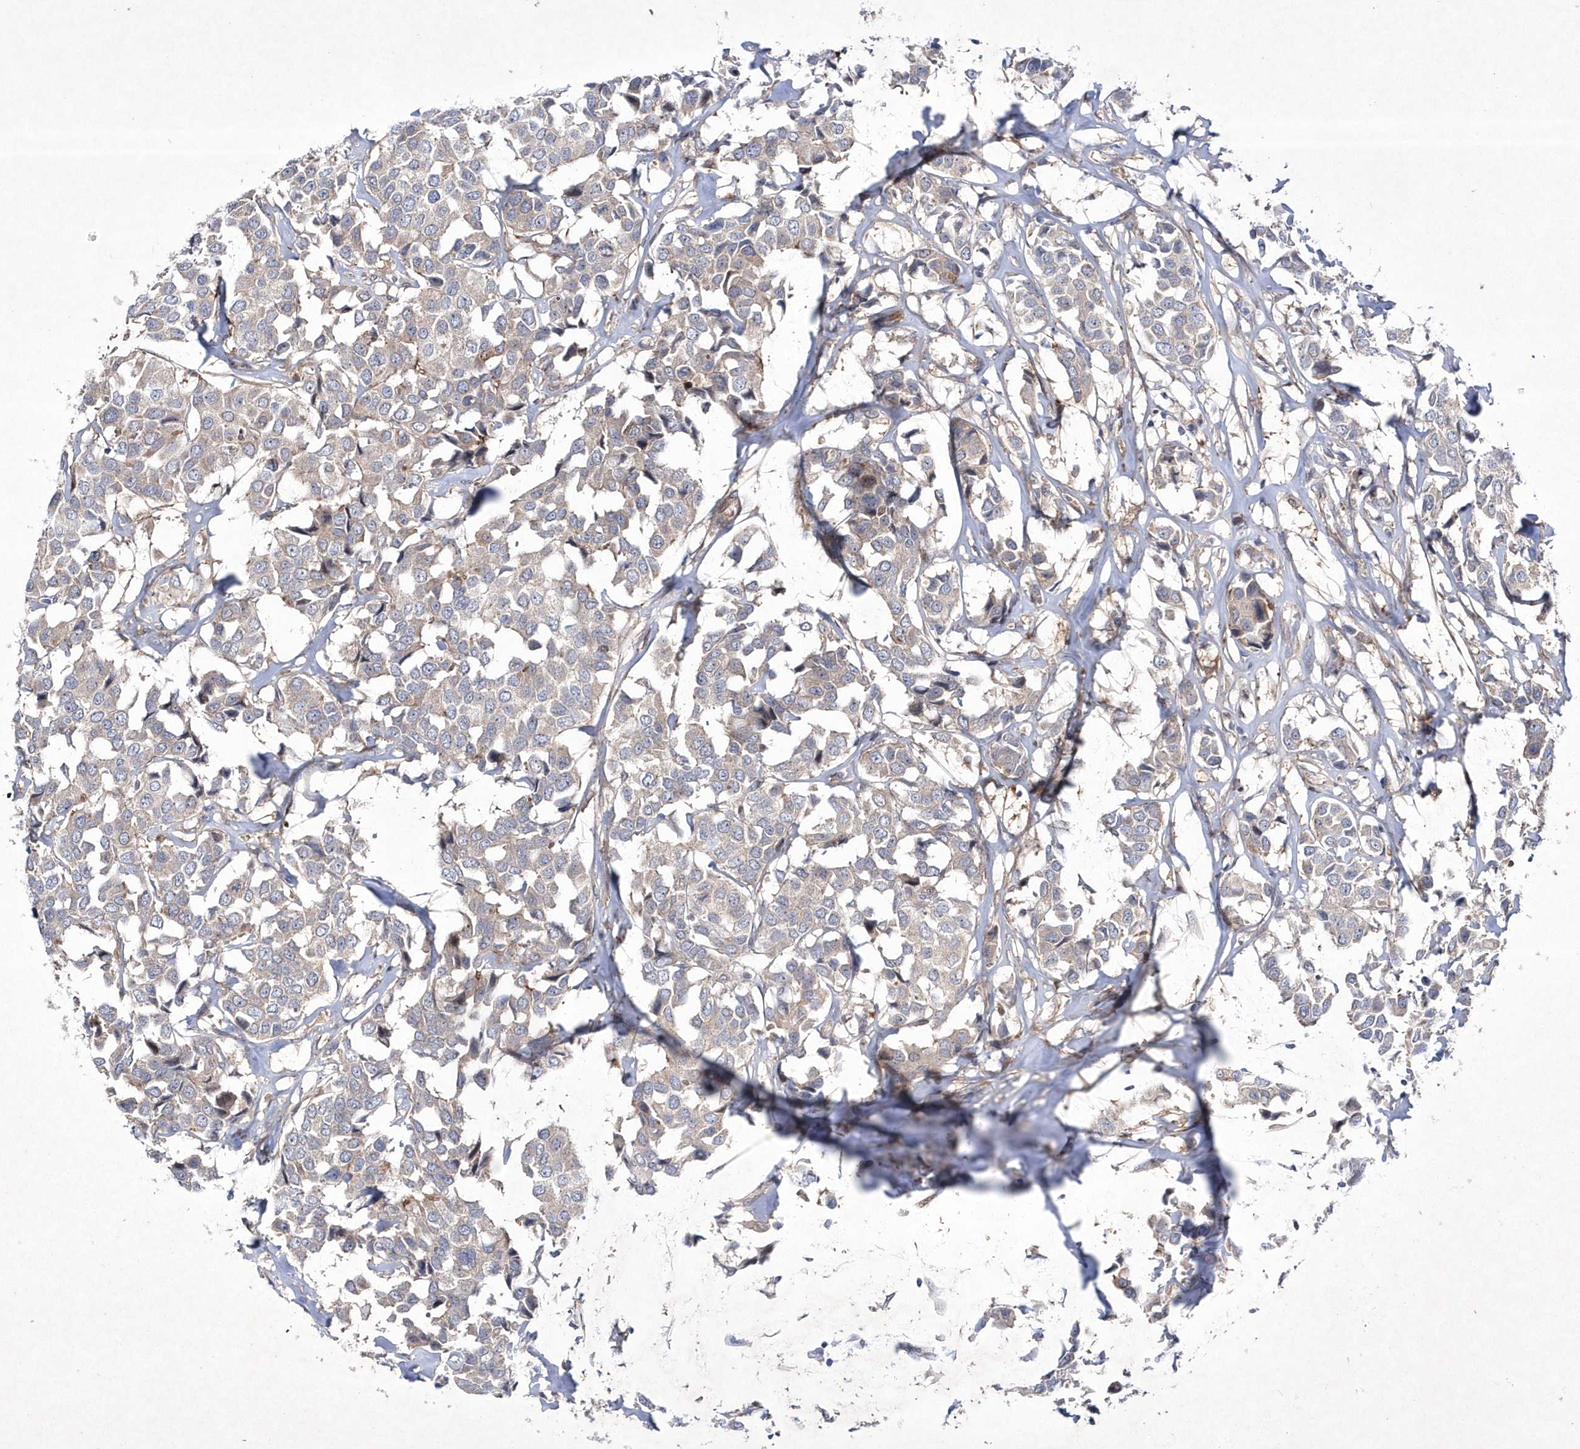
{"staining": {"intensity": "moderate", "quantity": "<25%", "location": "cytoplasmic/membranous"}, "tissue": "breast cancer", "cell_type": "Tumor cells", "image_type": "cancer", "snomed": [{"axis": "morphology", "description": "Duct carcinoma"}, {"axis": "topography", "description": "Breast"}], "caption": "Protein staining of breast cancer tissue shows moderate cytoplasmic/membranous expression in approximately <25% of tumor cells.", "gene": "DSPP", "patient": {"sex": "female", "age": 80}}